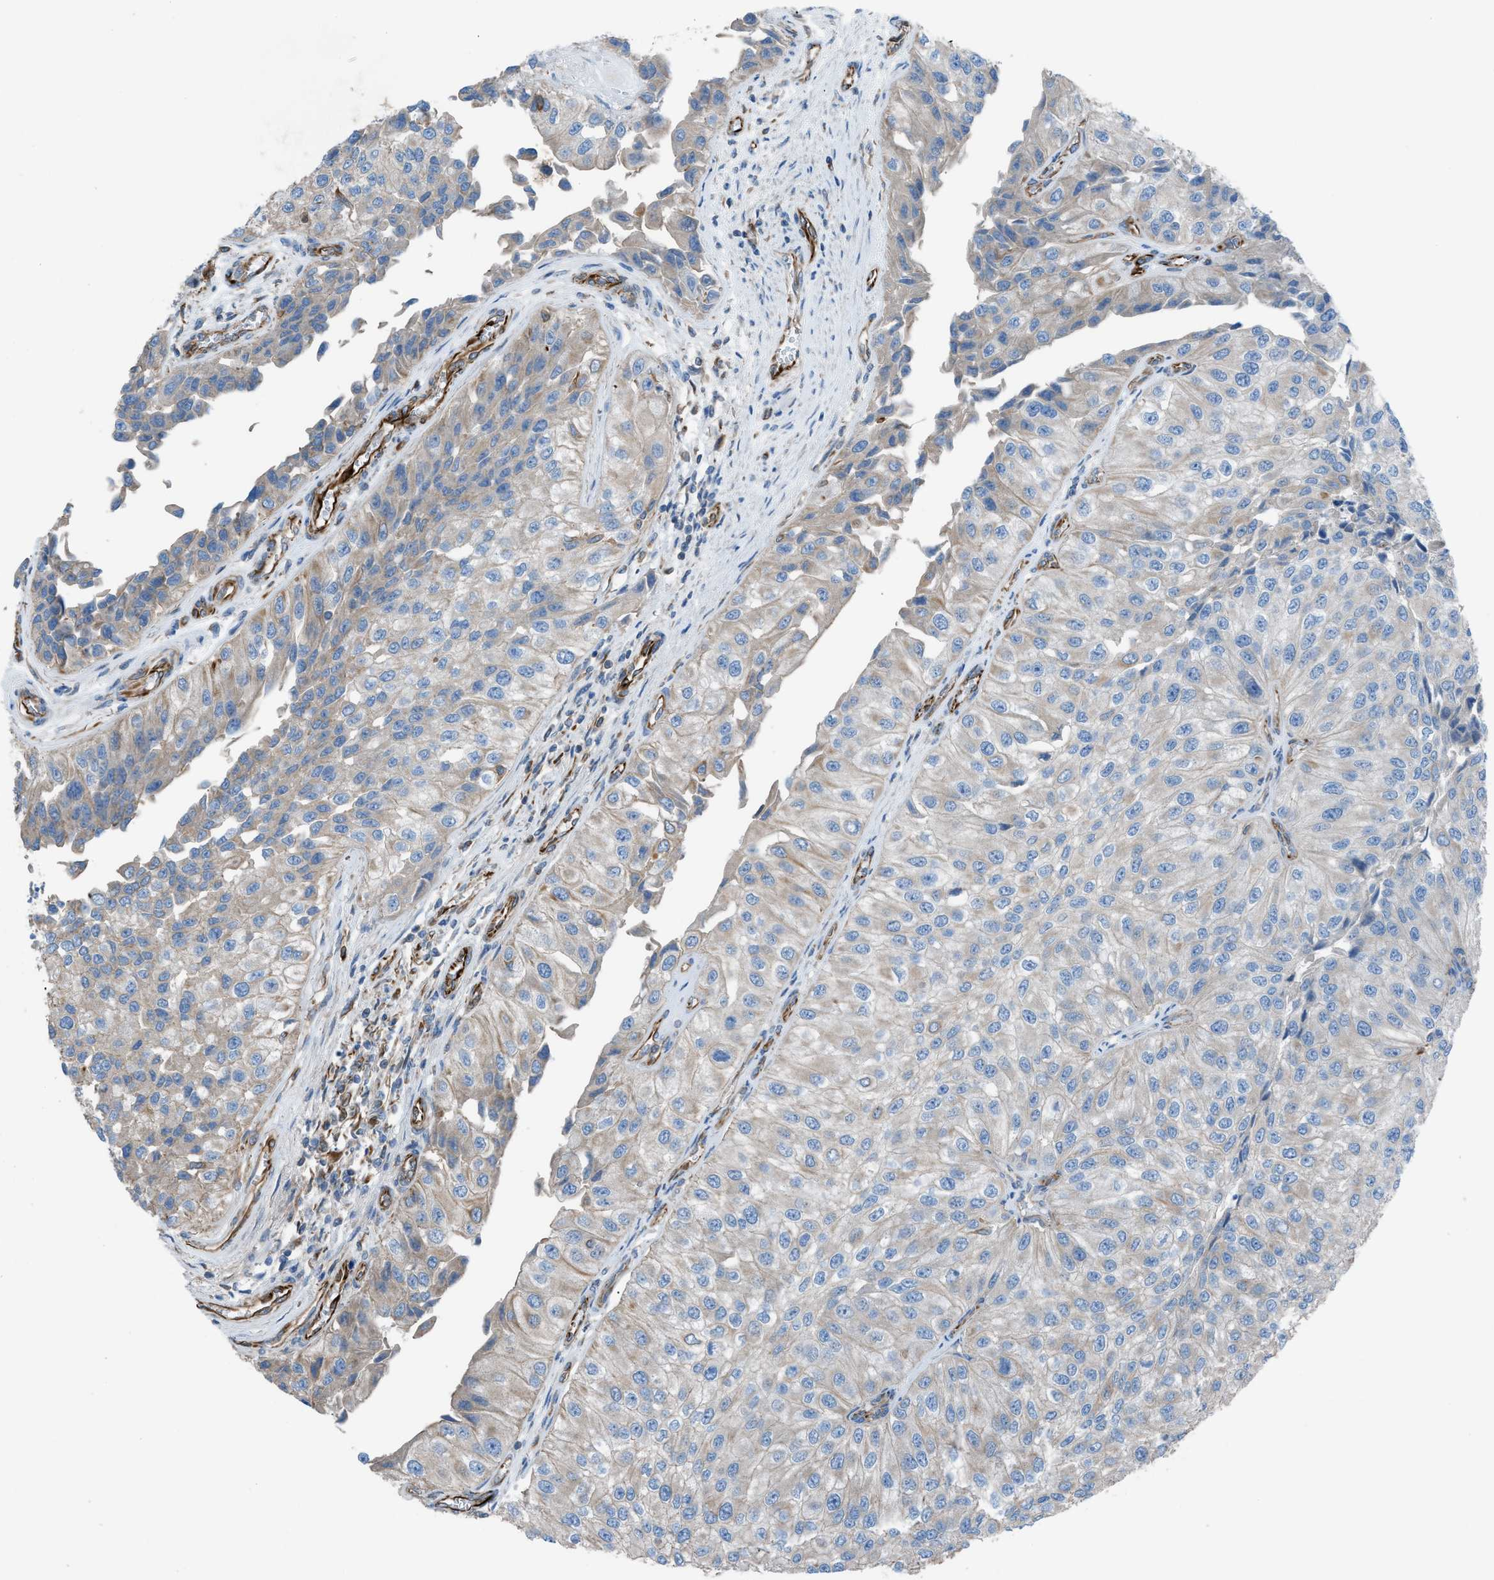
{"staining": {"intensity": "weak", "quantity": ">75%", "location": "cytoplasmic/membranous"}, "tissue": "urothelial cancer", "cell_type": "Tumor cells", "image_type": "cancer", "snomed": [{"axis": "morphology", "description": "Urothelial carcinoma, High grade"}, {"axis": "topography", "description": "Kidney"}, {"axis": "topography", "description": "Urinary bladder"}], "caption": "IHC (DAB) staining of urothelial cancer demonstrates weak cytoplasmic/membranous protein expression in about >75% of tumor cells. The protein of interest is shown in brown color, while the nuclei are stained blue.", "gene": "CABP7", "patient": {"sex": "male", "age": 77}}